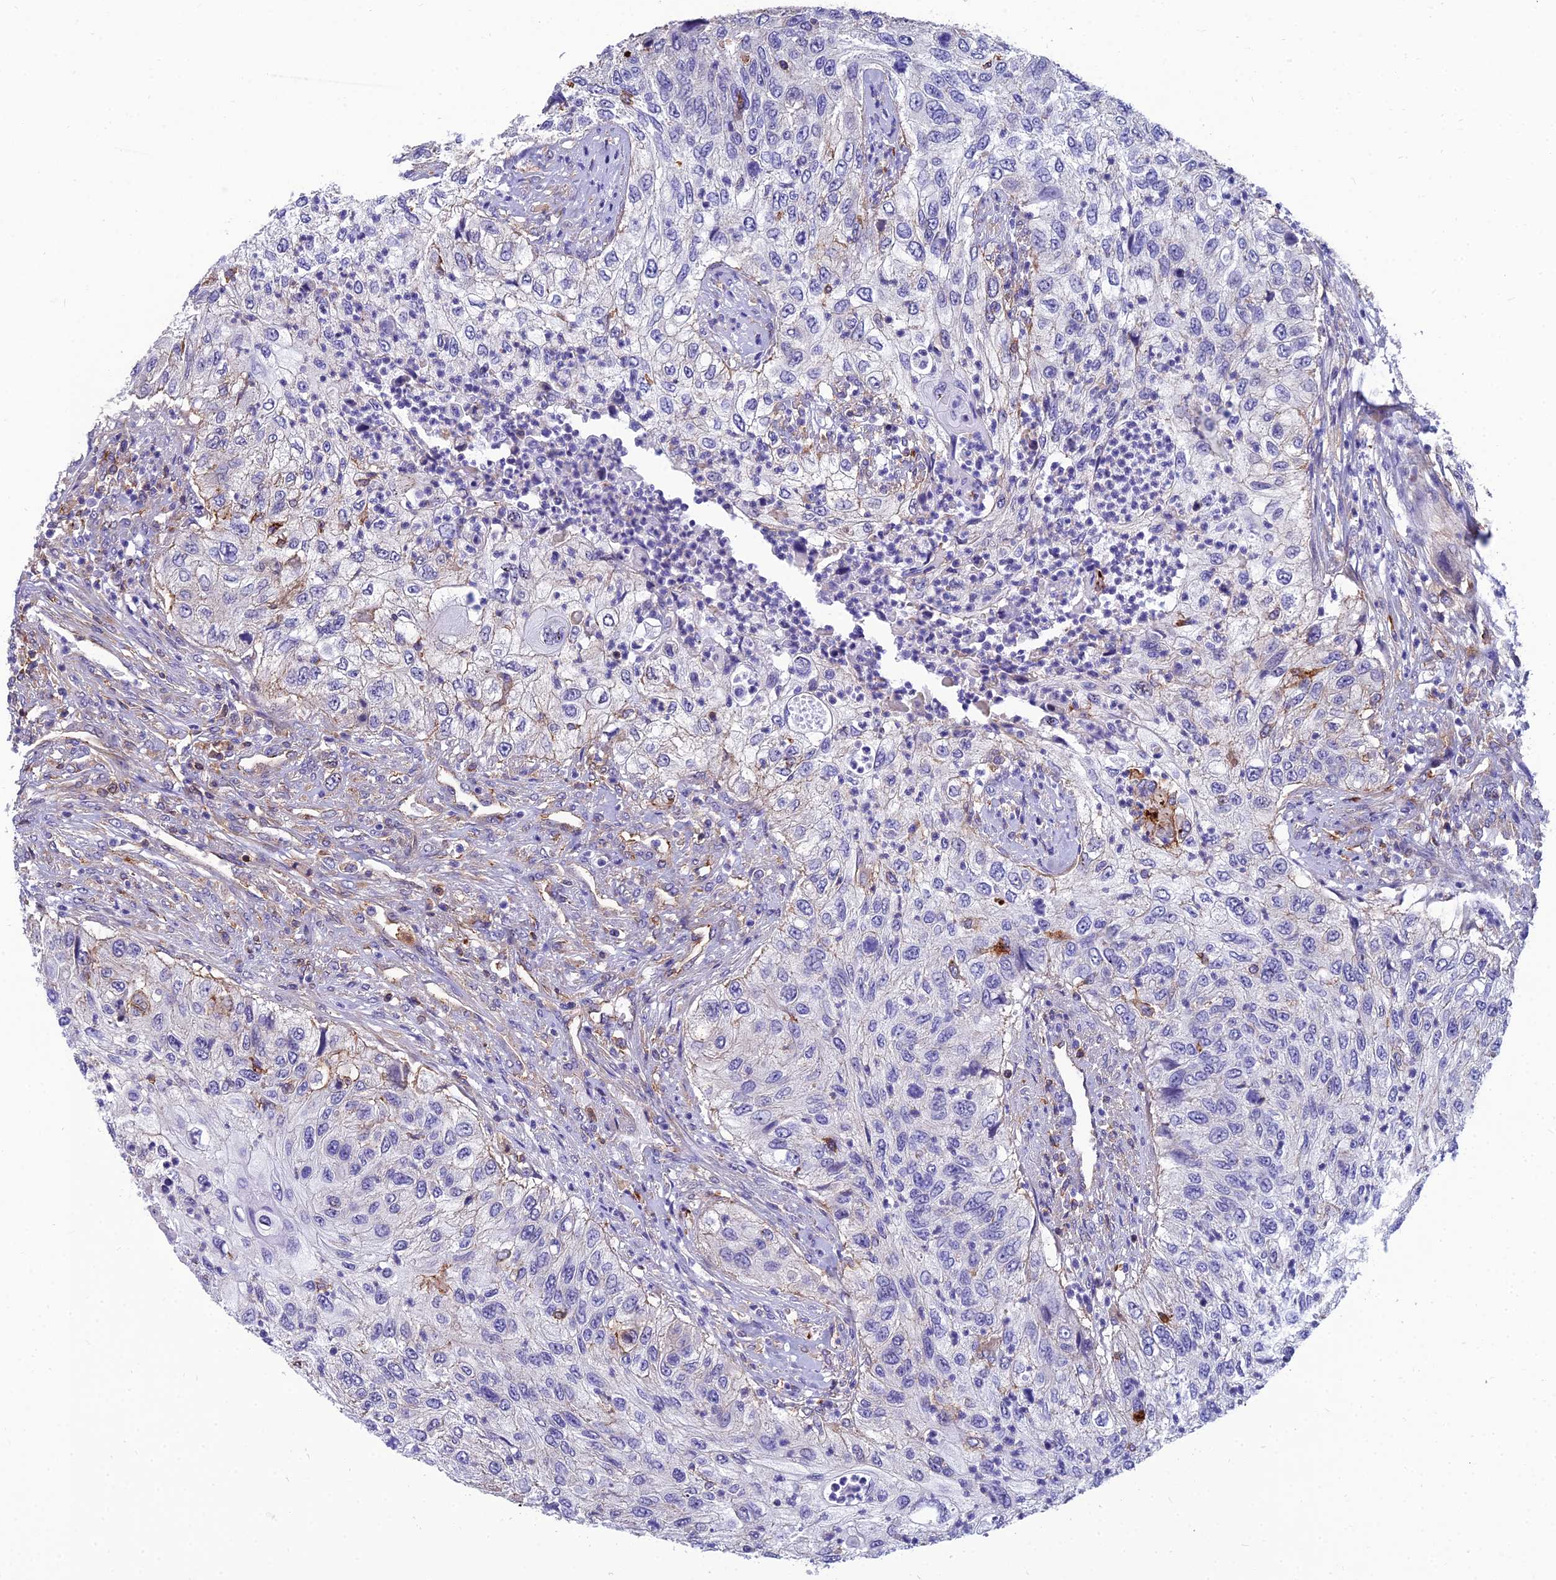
{"staining": {"intensity": "negative", "quantity": "none", "location": "none"}, "tissue": "urothelial cancer", "cell_type": "Tumor cells", "image_type": "cancer", "snomed": [{"axis": "morphology", "description": "Urothelial carcinoma, High grade"}, {"axis": "topography", "description": "Urinary bladder"}], "caption": "The histopathology image displays no significant staining in tumor cells of urothelial cancer.", "gene": "PPP1R18", "patient": {"sex": "female", "age": 60}}